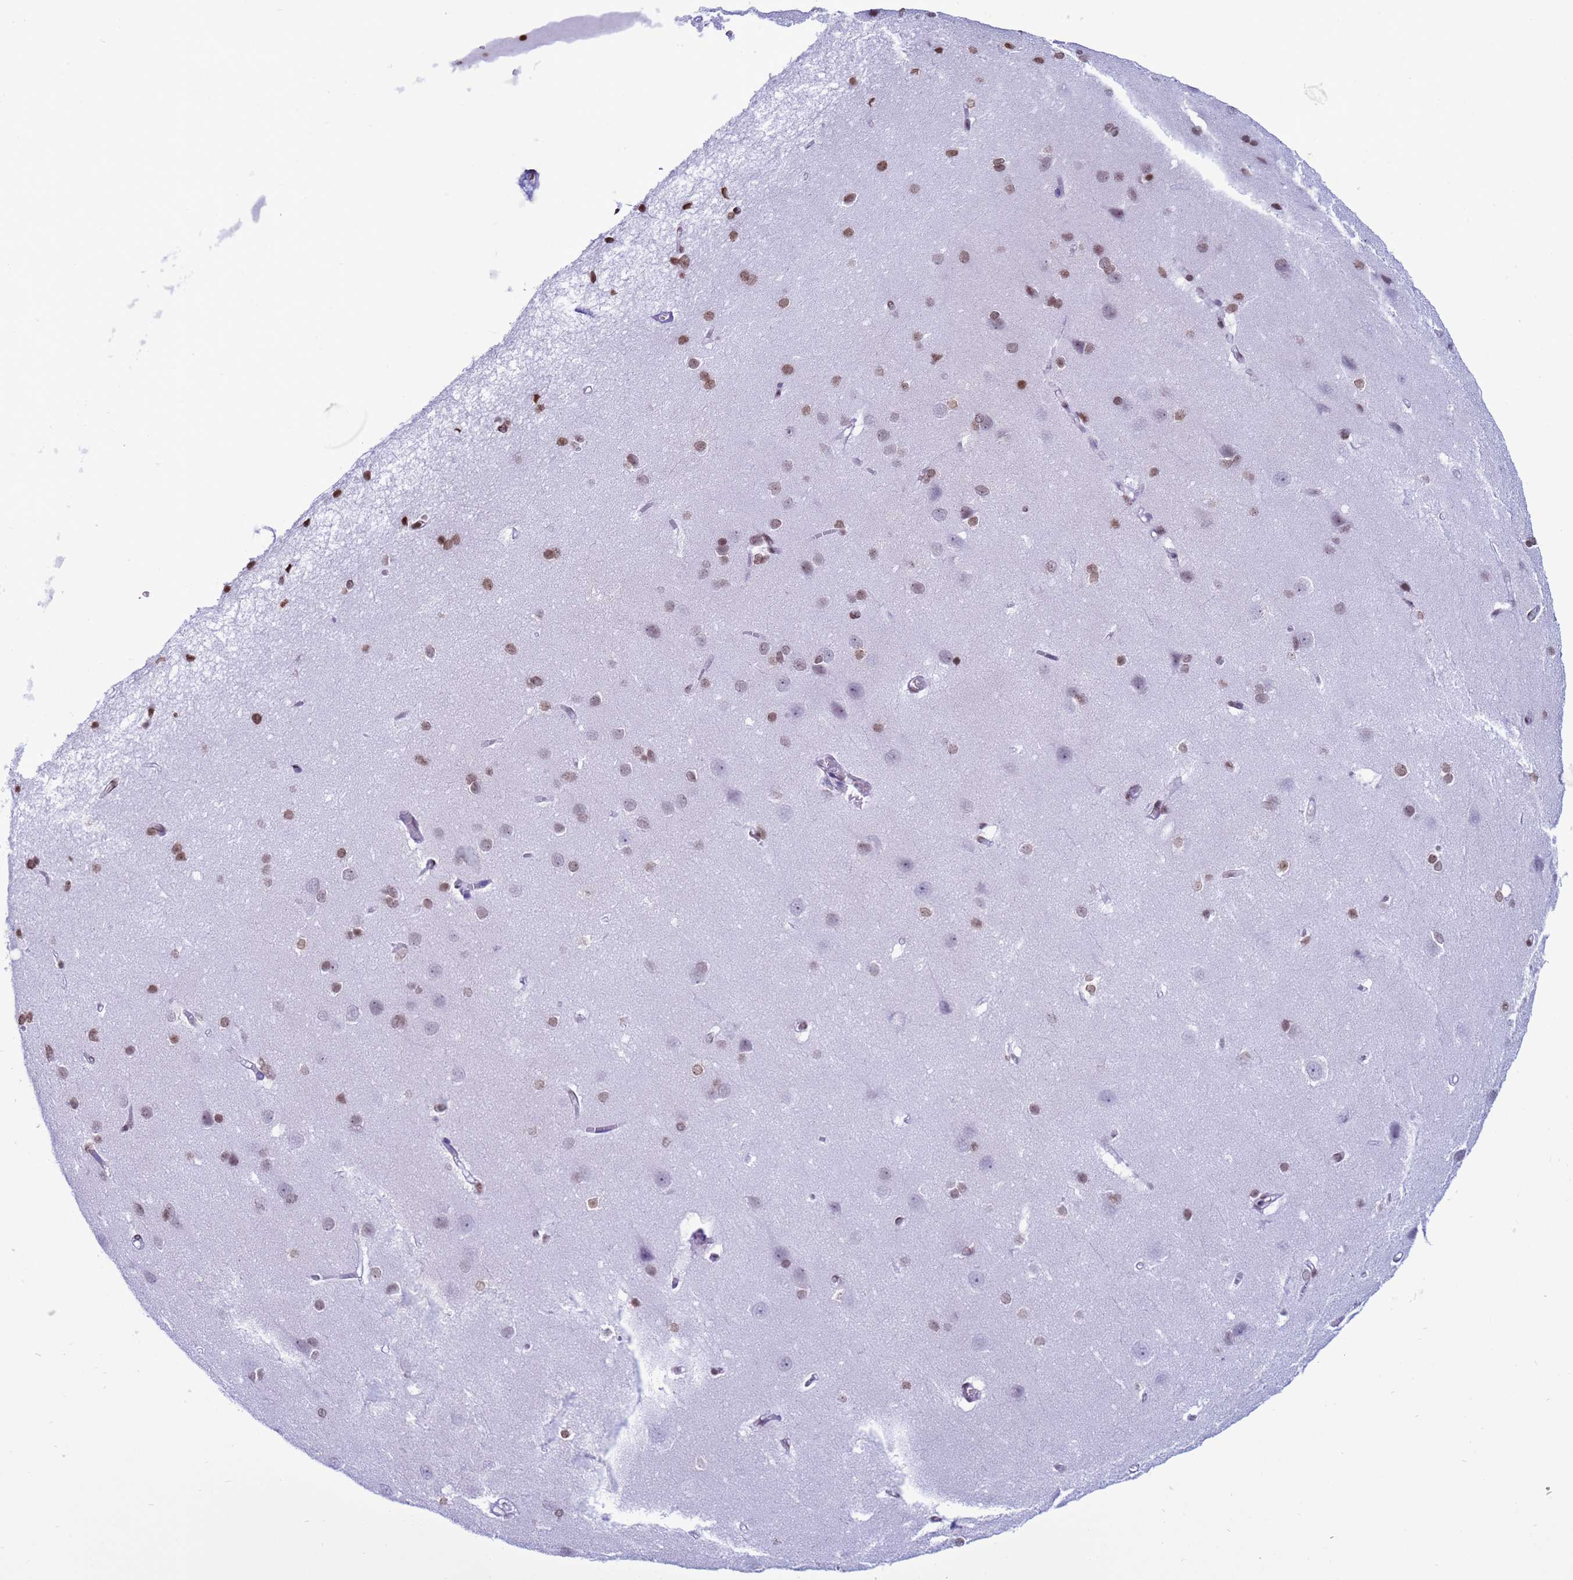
{"staining": {"intensity": "negative", "quantity": "none", "location": "none"}, "tissue": "cerebral cortex", "cell_type": "Endothelial cells", "image_type": "normal", "snomed": [{"axis": "morphology", "description": "Normal tissue, NOS"}, {"axis": "topography", "description": "Cerebral cortex"}], "caption": "Micrograph shows no protein positivity in endothelial cells of benign cerebral cortex.", "gene": "H4C11", "patient": {"sex": "male", "age": 37}}